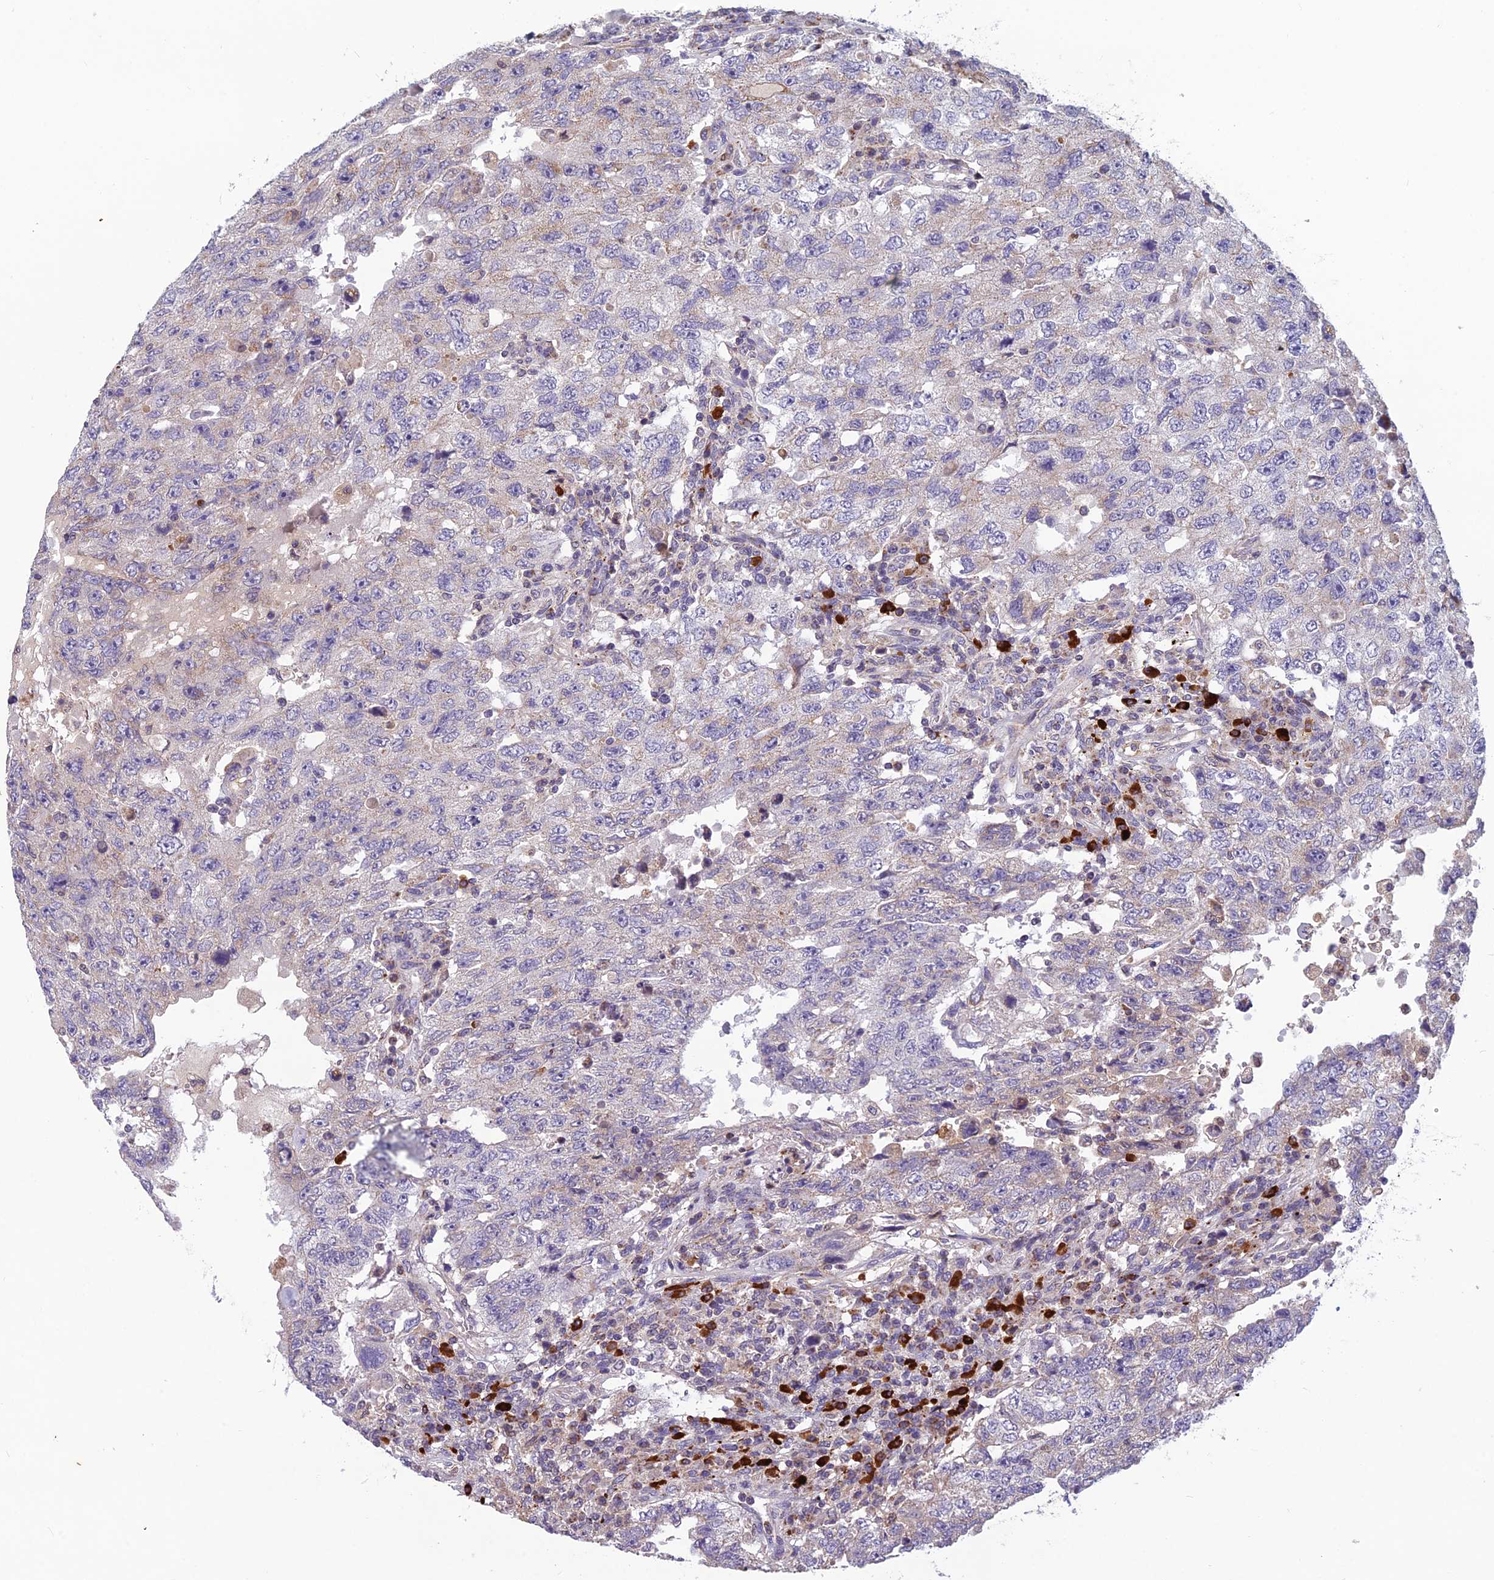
{"staining": {"intensity": "negative", "quantity": "none", "location": "none"}, "tissue": "testis cancer", "cell_type": "Tumor cells", "image_type": "cancer", "snomed": [{"axis": "morphology", "description": "Carcinoma, Embryonal, NOS"}, {"axis": "topography", "description": "Testis"}], "caption": "Immunohistochemical staining of testis cancer exhibits no significant expression in tumor cells.", "gene": "ENSG00000188897", "patient": {"sex": "male", "age": 26}}